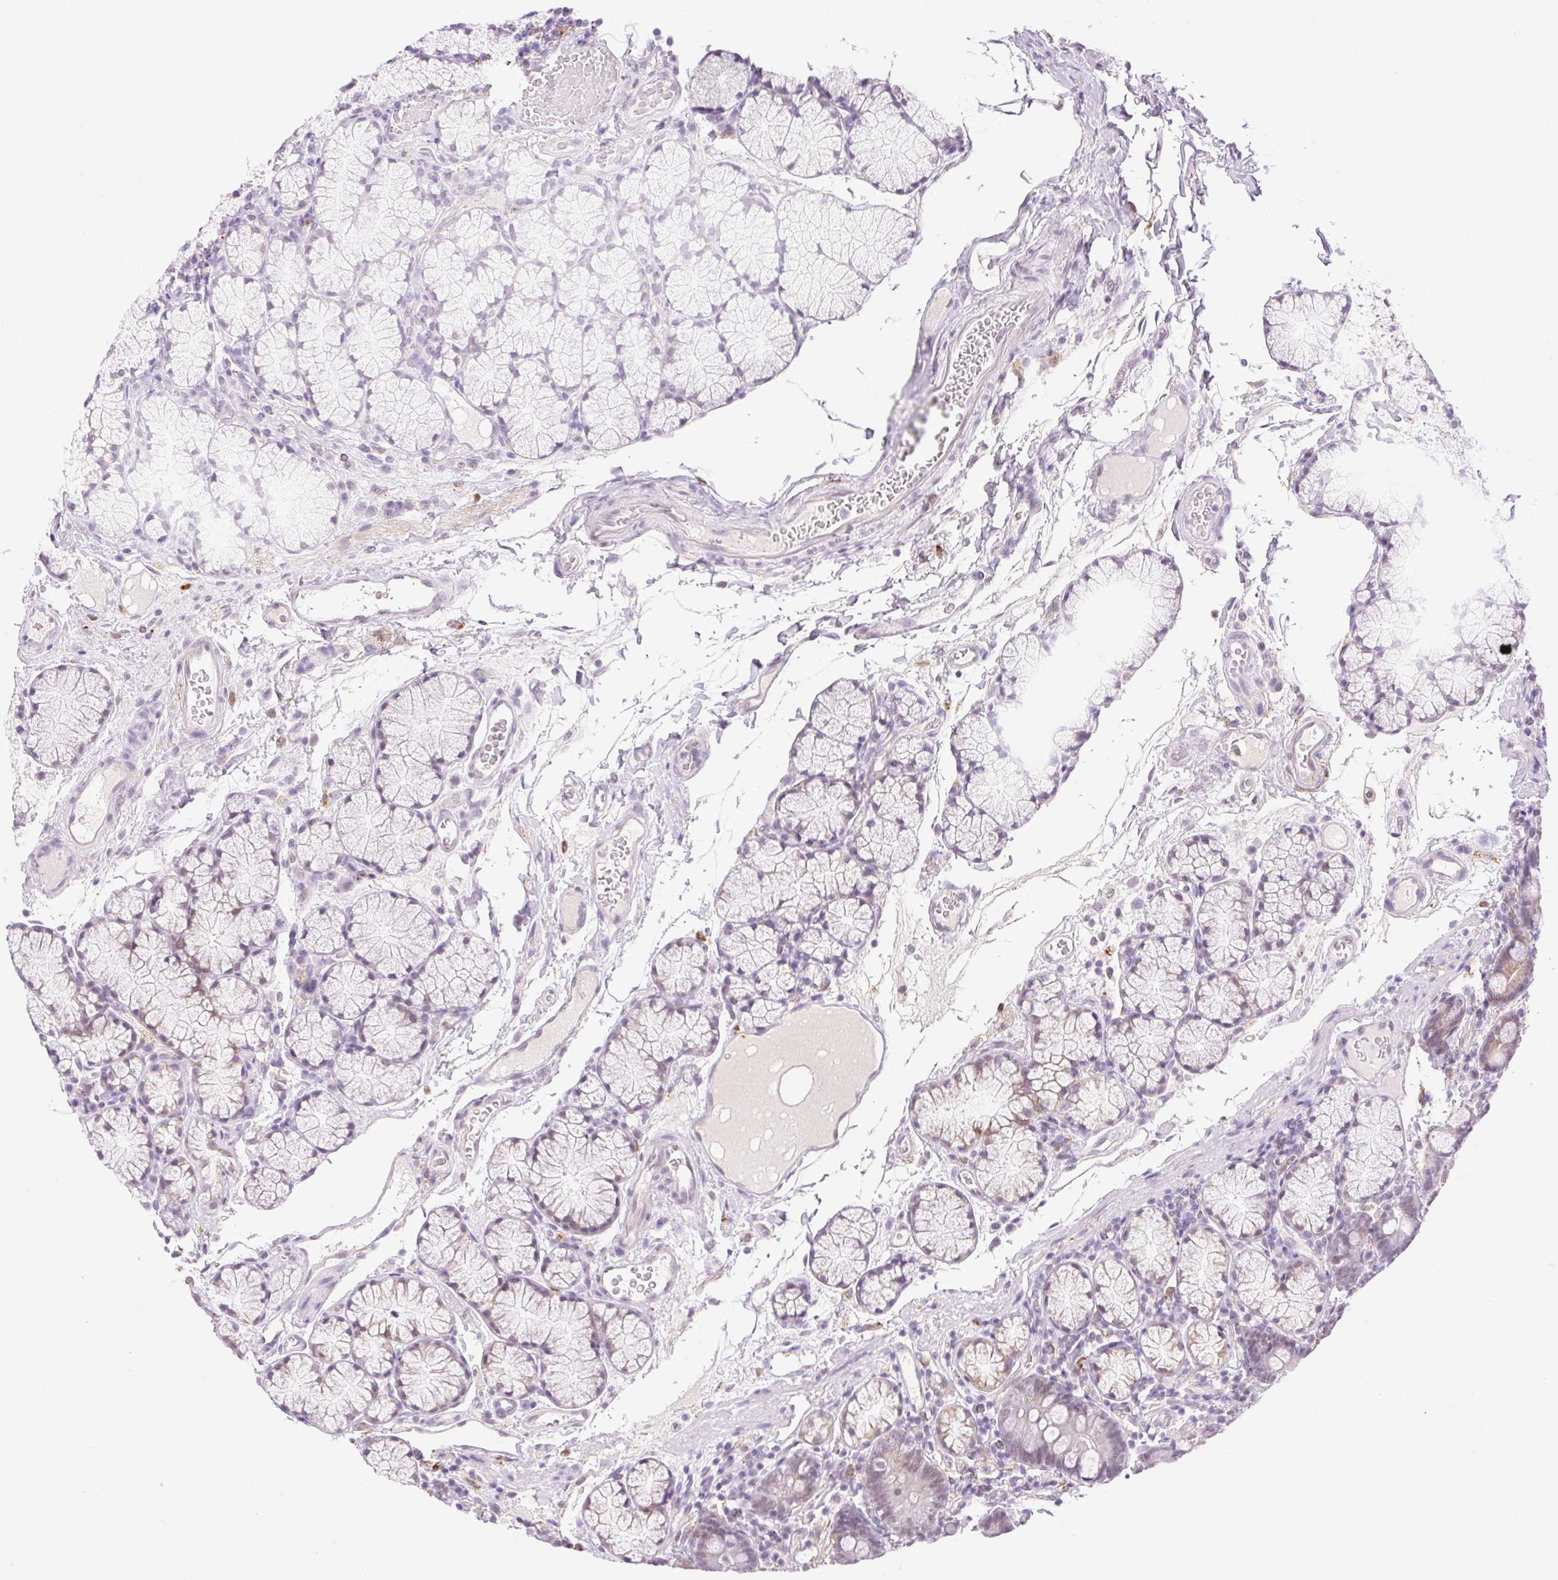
{"staining": {"intensity": "moderate", "quantity": "<25%", "location": "cytoplasmic/membranous,nuclear"}, "tissue": "duodenum", "cell_type": "Glandular cells", "image_type": "normal", "snomed": [{"axis": "morphology", "description": "Normal tissue, NOS"}, {"axis": "topography", "description": "Duodenum"}], "caption": "The immunohistochemical stain highlights moderate cytoplasmic/membranous,nuclear staining in glandular cells of normal duodenum.", "gene": "PALM3", "patient": {"sex": "female", "age": 67}}